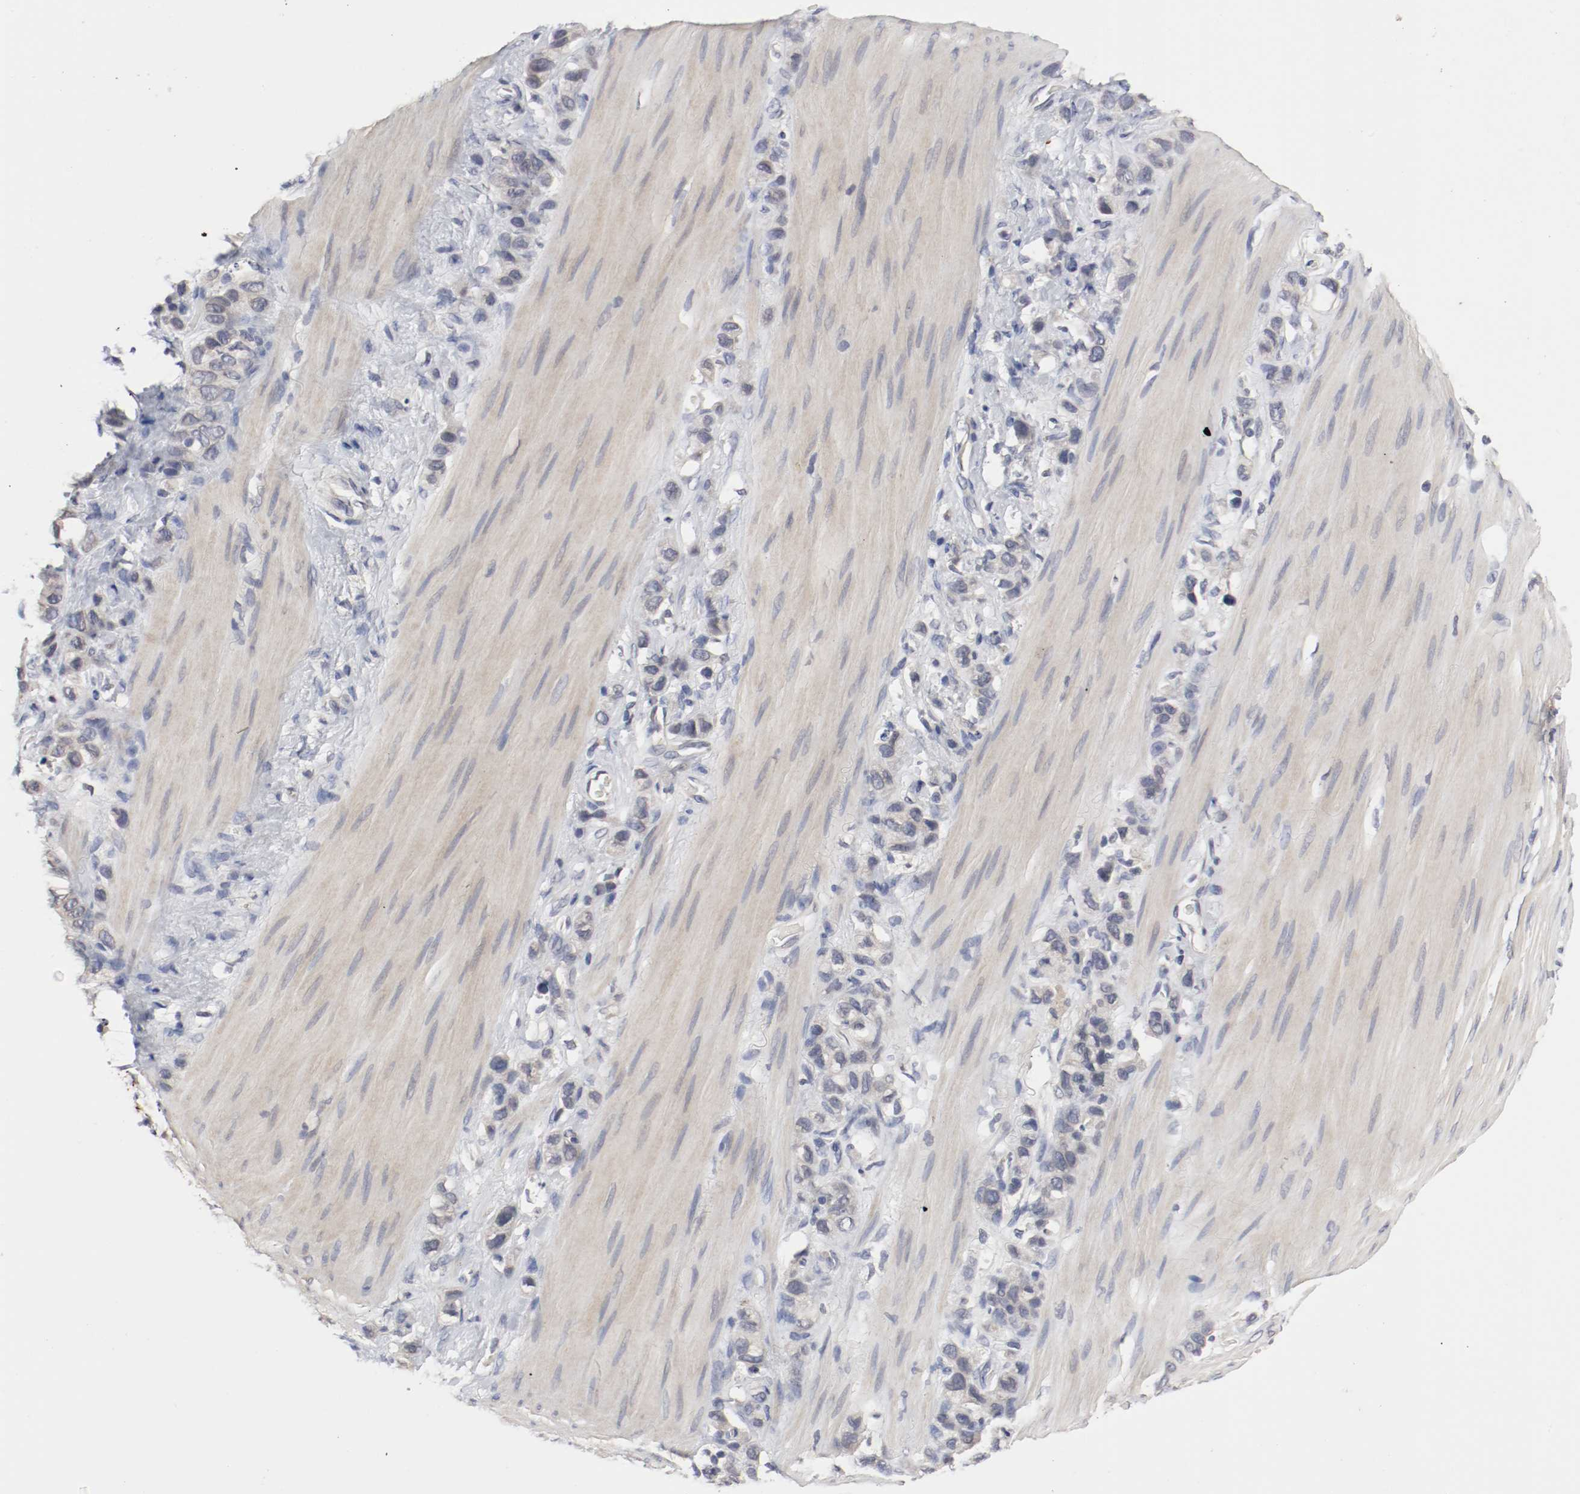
{"staining": {"intensity": "negative", "quantity": "none", "location": "none"}, "tissue": "stomach cancer", "cell_type": "Tumor cells", "image_type": "cancer", "snomed": [{"axis": "morphology", "description": "Normal tissue, NOS"}, {"axis": "morphology", "description": "Adenocarcinoma, NOS"}, {"axis": "morphology", "description": "Adenocarcinoma, High grade"}, {"axis": "topography", "description": "Stomach, upper"}, {"axis": "topography", "description": "Stomach"}], "caption": "The immunohistochemistry image has no significant expression in tumor cells of stomach cancer (high-grade adenocarcinoma) tissue.", "gene": "CEBPE", "patient": {"sex": "female", "age": 65}}